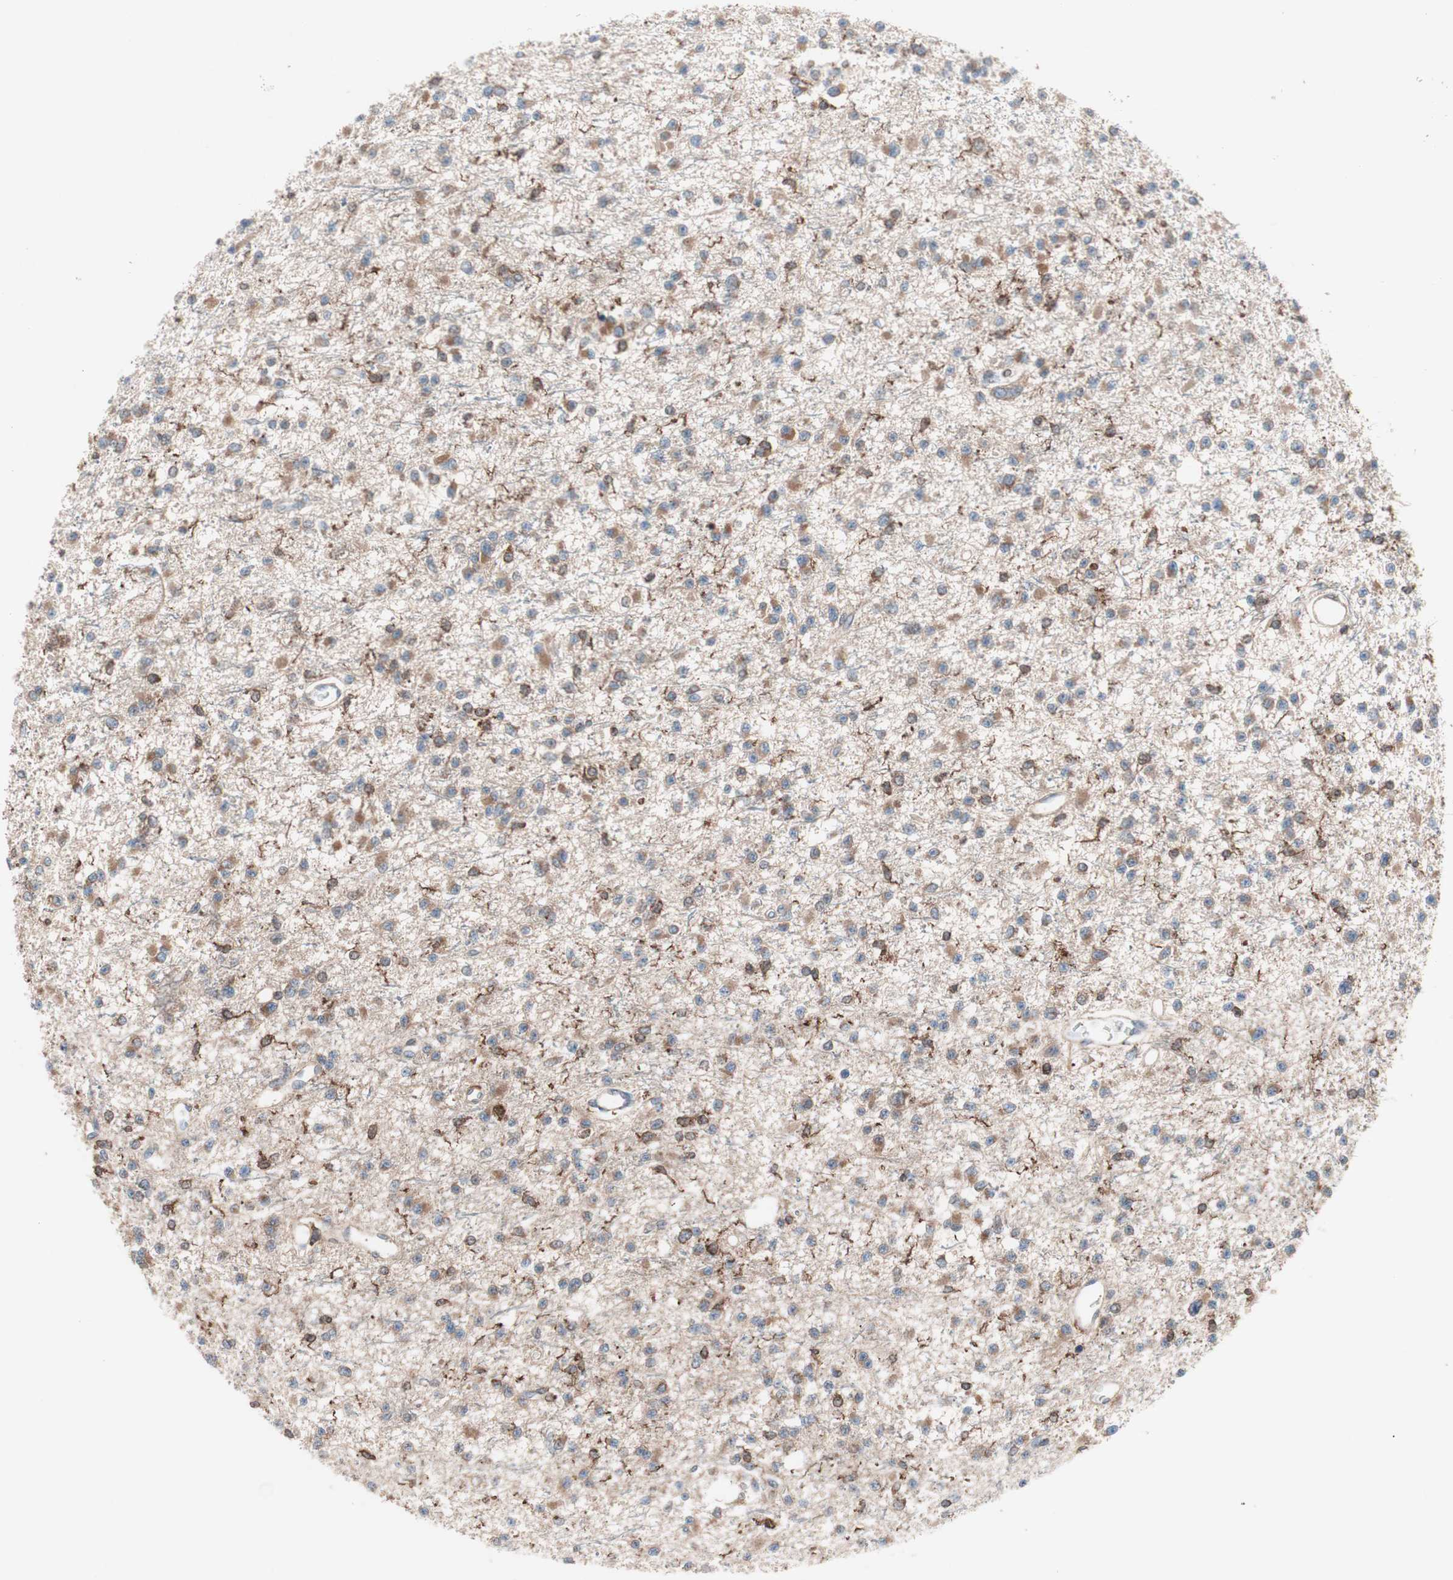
{"staining": {"intensity": "moderate", "quantity": ">75%", "location": "cytoplasmic/membranous"}, "tissue": "glioma", "cell_type": "Tumor cells", "image_type": "cancer", "snomed": [{"axis": "morphology", "description": "Glioma, malignant, Low grade"}, {"axis": "topography", "description": "Brain"}], "caption": "This is an image of immunohistochemistry staining of low-grade glioma (malignant), which shows moderate expression in the cytoplasmic/membranous of tumor cells.", "gene": "PIK3R1", "patient": {"sex": "female", "age": 22}}